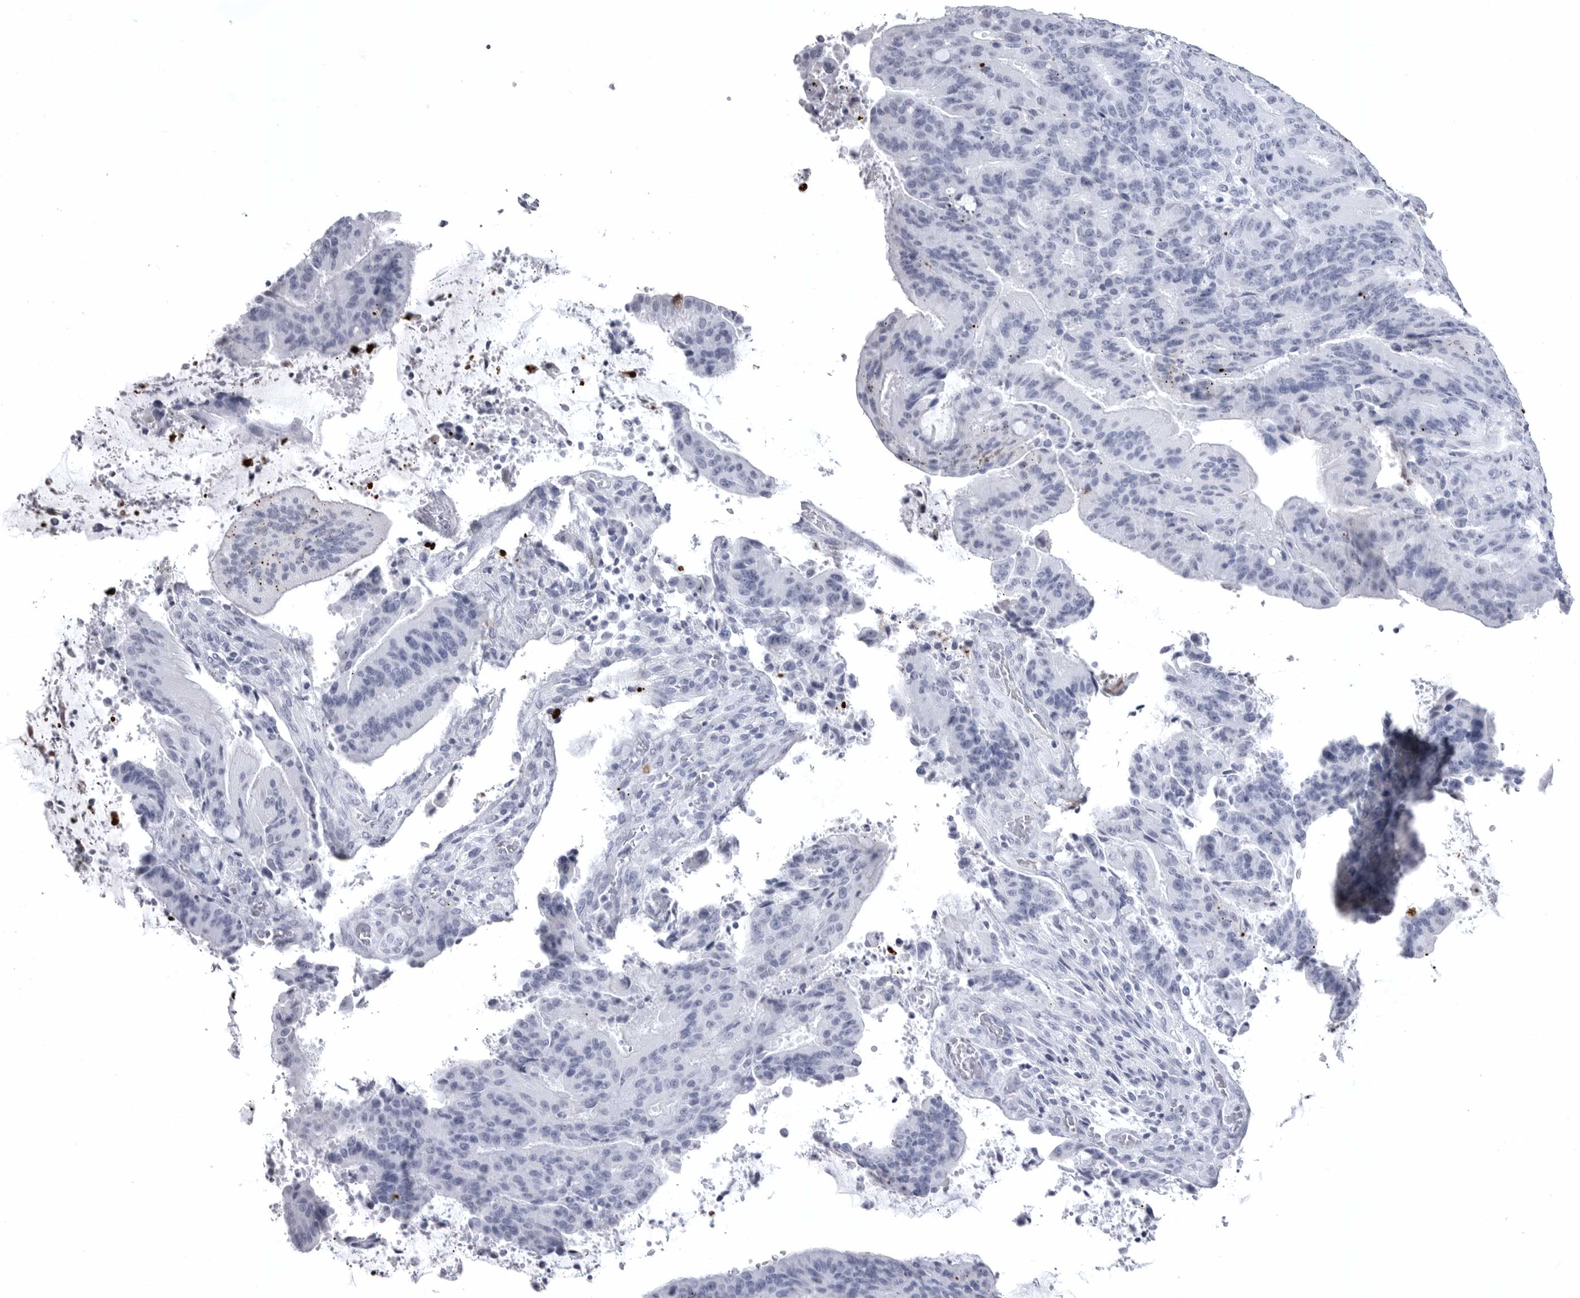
{"staining": {"intensity": "negative", "quantity": "none", "location": "none"}, "tissue": "liver cancer", "cell_type": "Tumor cells", "image_type": "cancer", "snomed": [{"axis": "morphology", "description": "Normal tissue, NOS"}, {"axis": "morphology", "description": "Cholangiocarcinoma"}, {"axis": "topography", "description": "Liver"}, {"axis": "topography", "description": "Peripheral nerve tissue"}], "caption": "This micrograph is of liver cholangiocarcinoma stained with immunohistochemistry (IHC) to label a protein in brown with the nuclei are counter-stained blue. There is no positivity in tumor cells.", "gene": "COL26A1", "patient": {"sex": "female", "age": 73}}